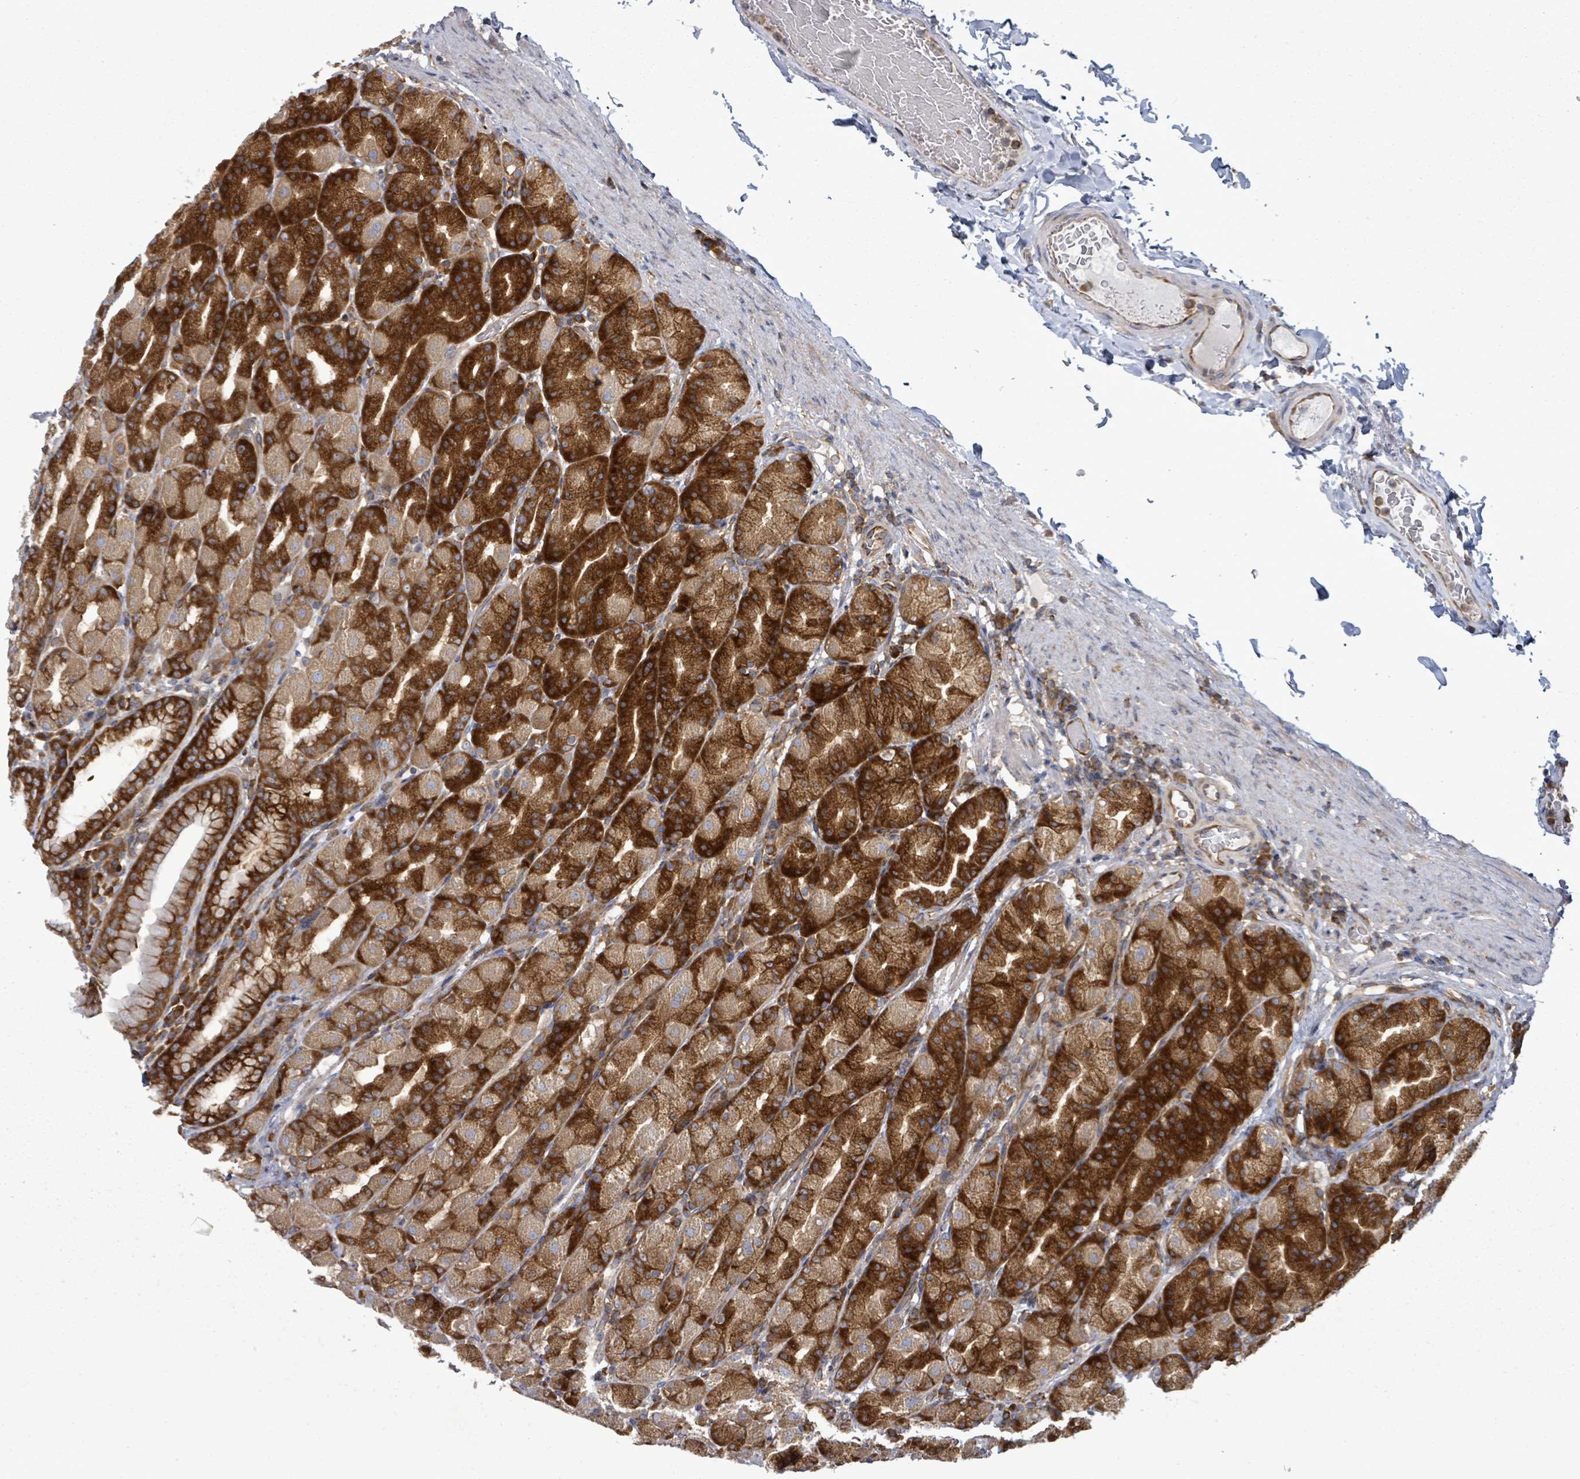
{"staining": {"intensity": "strong", "quantity": "25%-75%", "location": "cytoplasmic/membranous"}, "tissue": "stomach", "cell_type": "Glandular cells", "image_type": "normal", "snomed": [{"axis": "morphology", "description": "Normal tissue, NOS"}, {"axis": "topography", "description": "Stomach, upper"}, {"axis": "topography", "description": "Stomach"}], "caption": "Glandular cells reveal high levels of strong cytoplasmic/membranous staining in about 25%-75% of cells in normal human stomach.", "gene": "EIF3CL", "patient": {"sex": "male", "age": 68}}